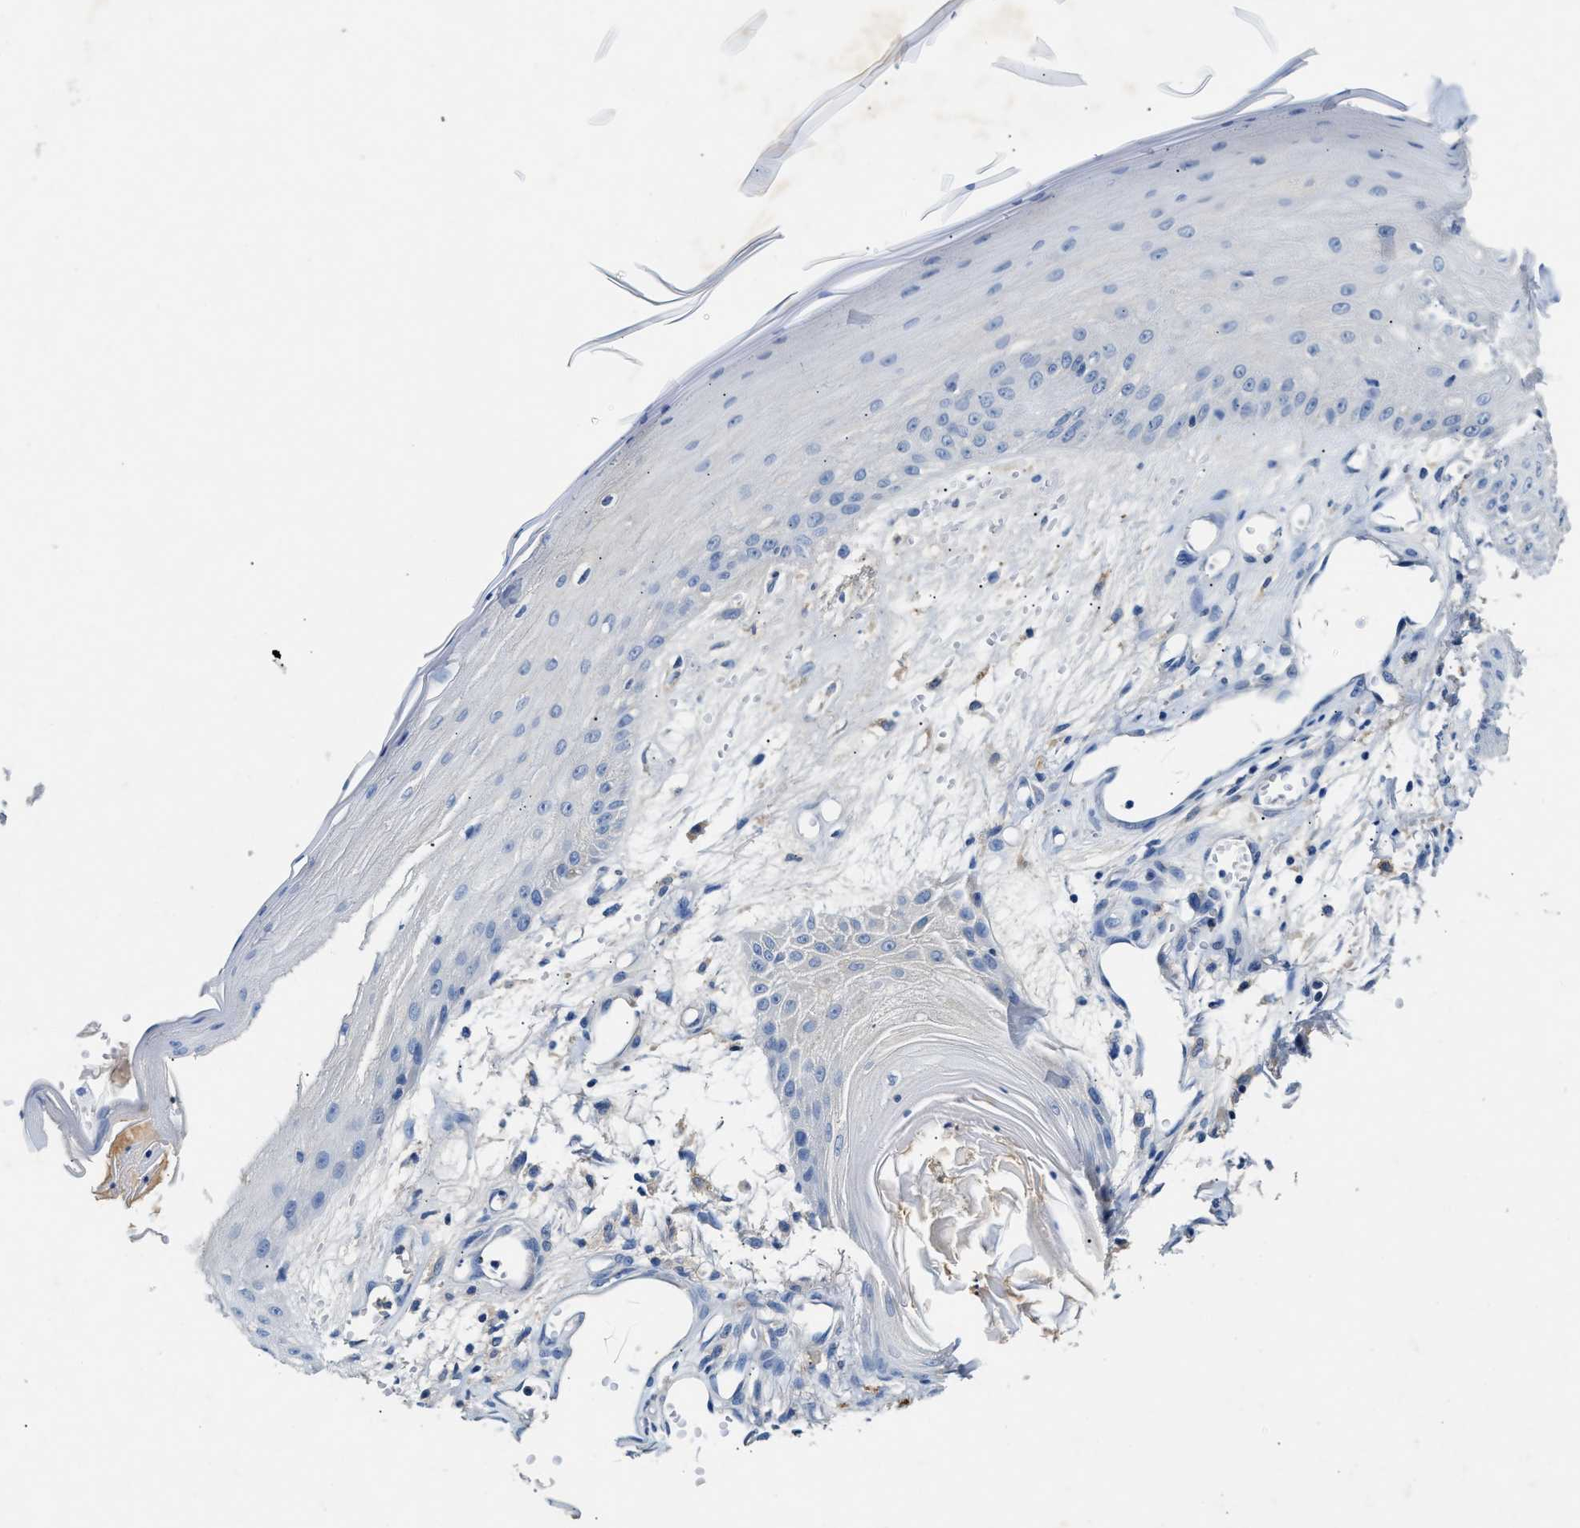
{"staining": {"intensity": "negative", "quantity": "none", "location": "none"}, "tissue": "skin cancer", "cell_type": "Tumor cells", "image_type": "cancer", "snomed": [{"axis": "morphology", "description": "Squamous cell carcinoma, NOS"}, {"axis": "topography", "description": "Skin"}], "caption": "Skin squamous cell carcinoma was stained to show a protein in brown. There is no significant expression in tumor cells.", "gene": "SLCO2B1", "patient": {"sex": "male", "age": 74}}